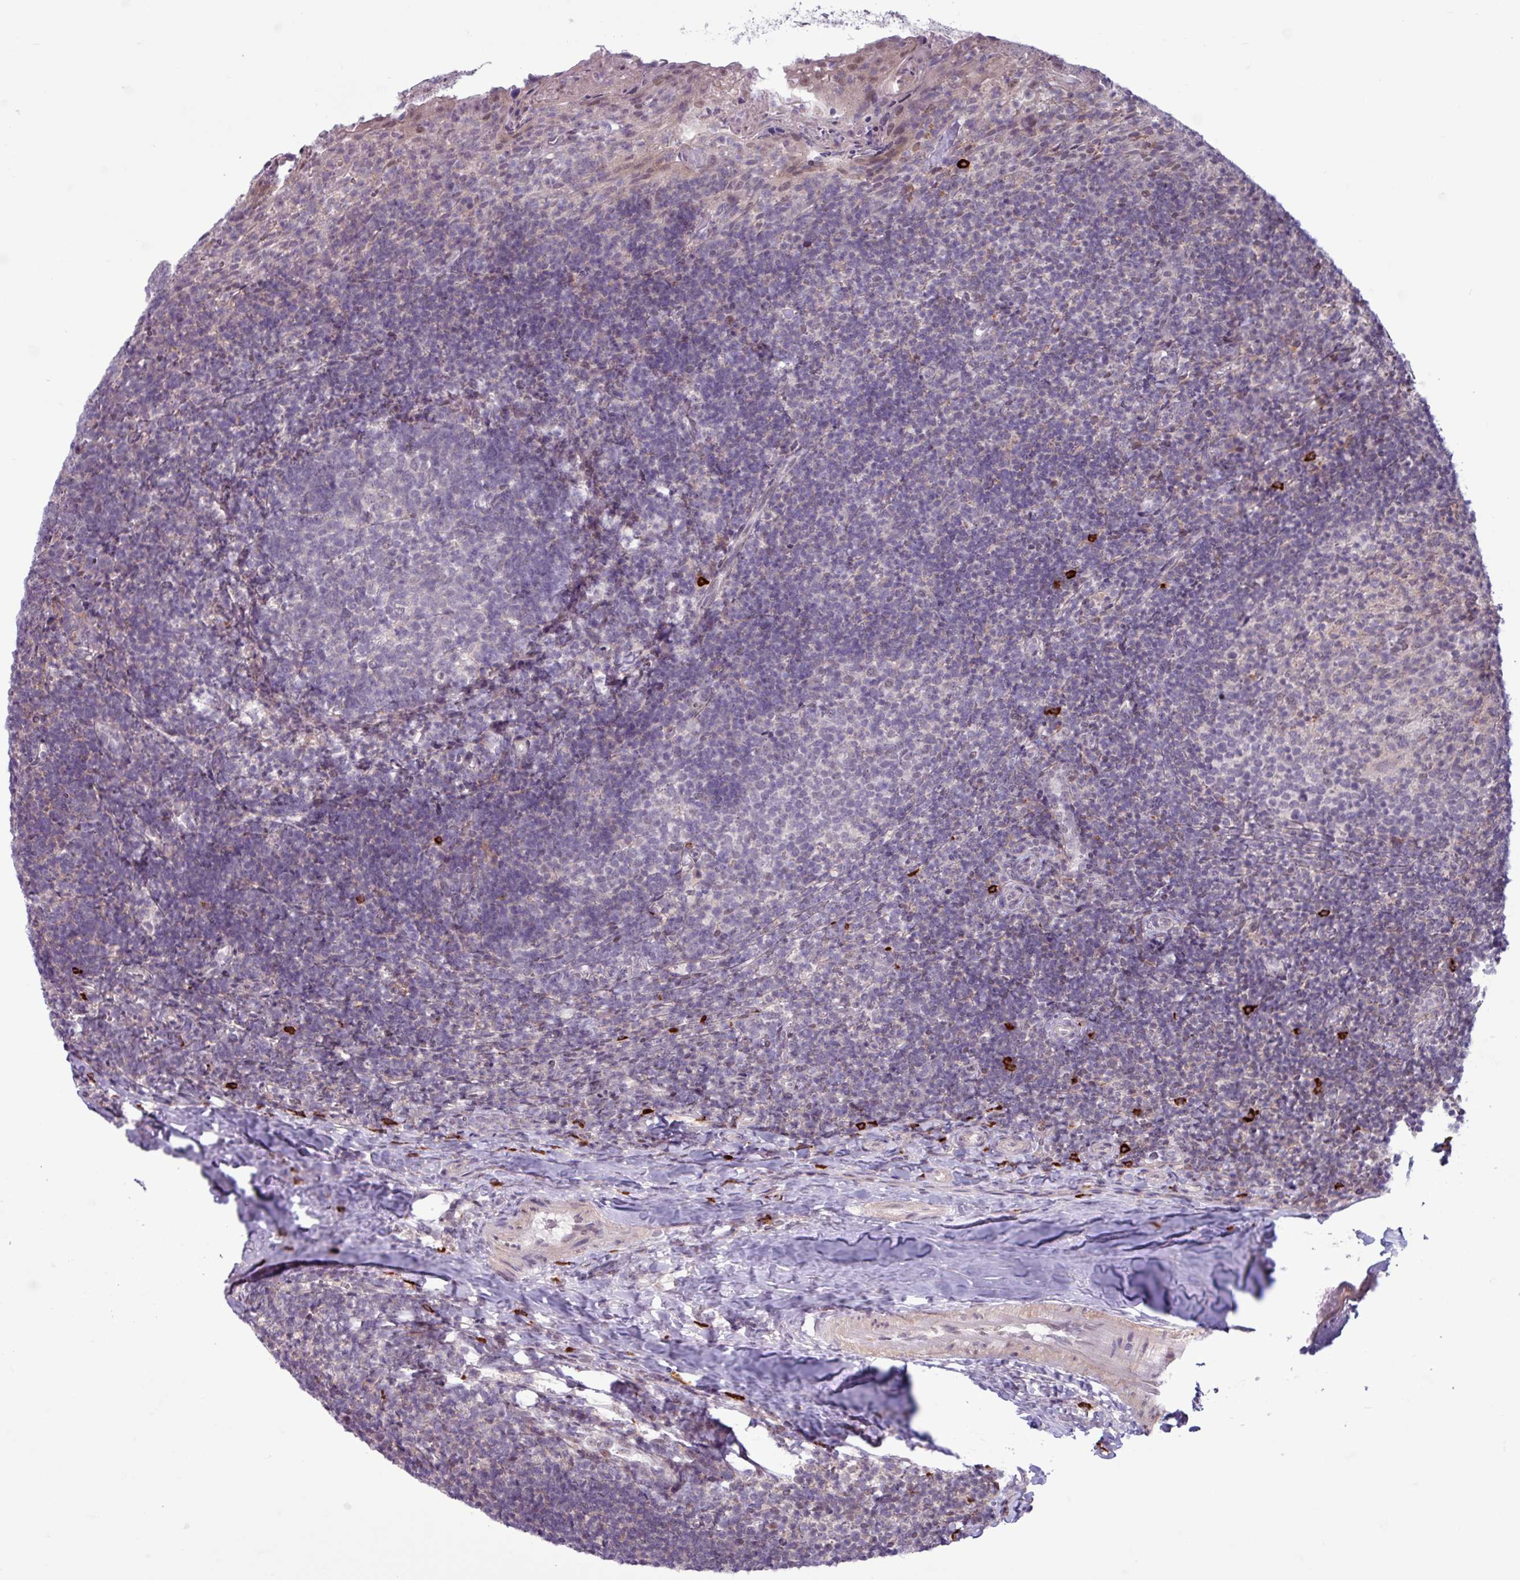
{"staining": {"intensity": "negative", "quantity": "none", "location": "none"}, "tissue": "tonsil", "cell_type": "Germinal center cells", "image_type": "normal", "snomed": [{"axis": "morphology", "description": "Normal tissue, NOS"}, {"axis": "topography", "description": "Tonsil"}], "caption": "Image shows no protein staining in germinal center cells of normal tonsil. (IHC, brightfield microscopy, high magnification).", "gene": "NOTCH2", "patient": {"sex": "female", "age": 10}}